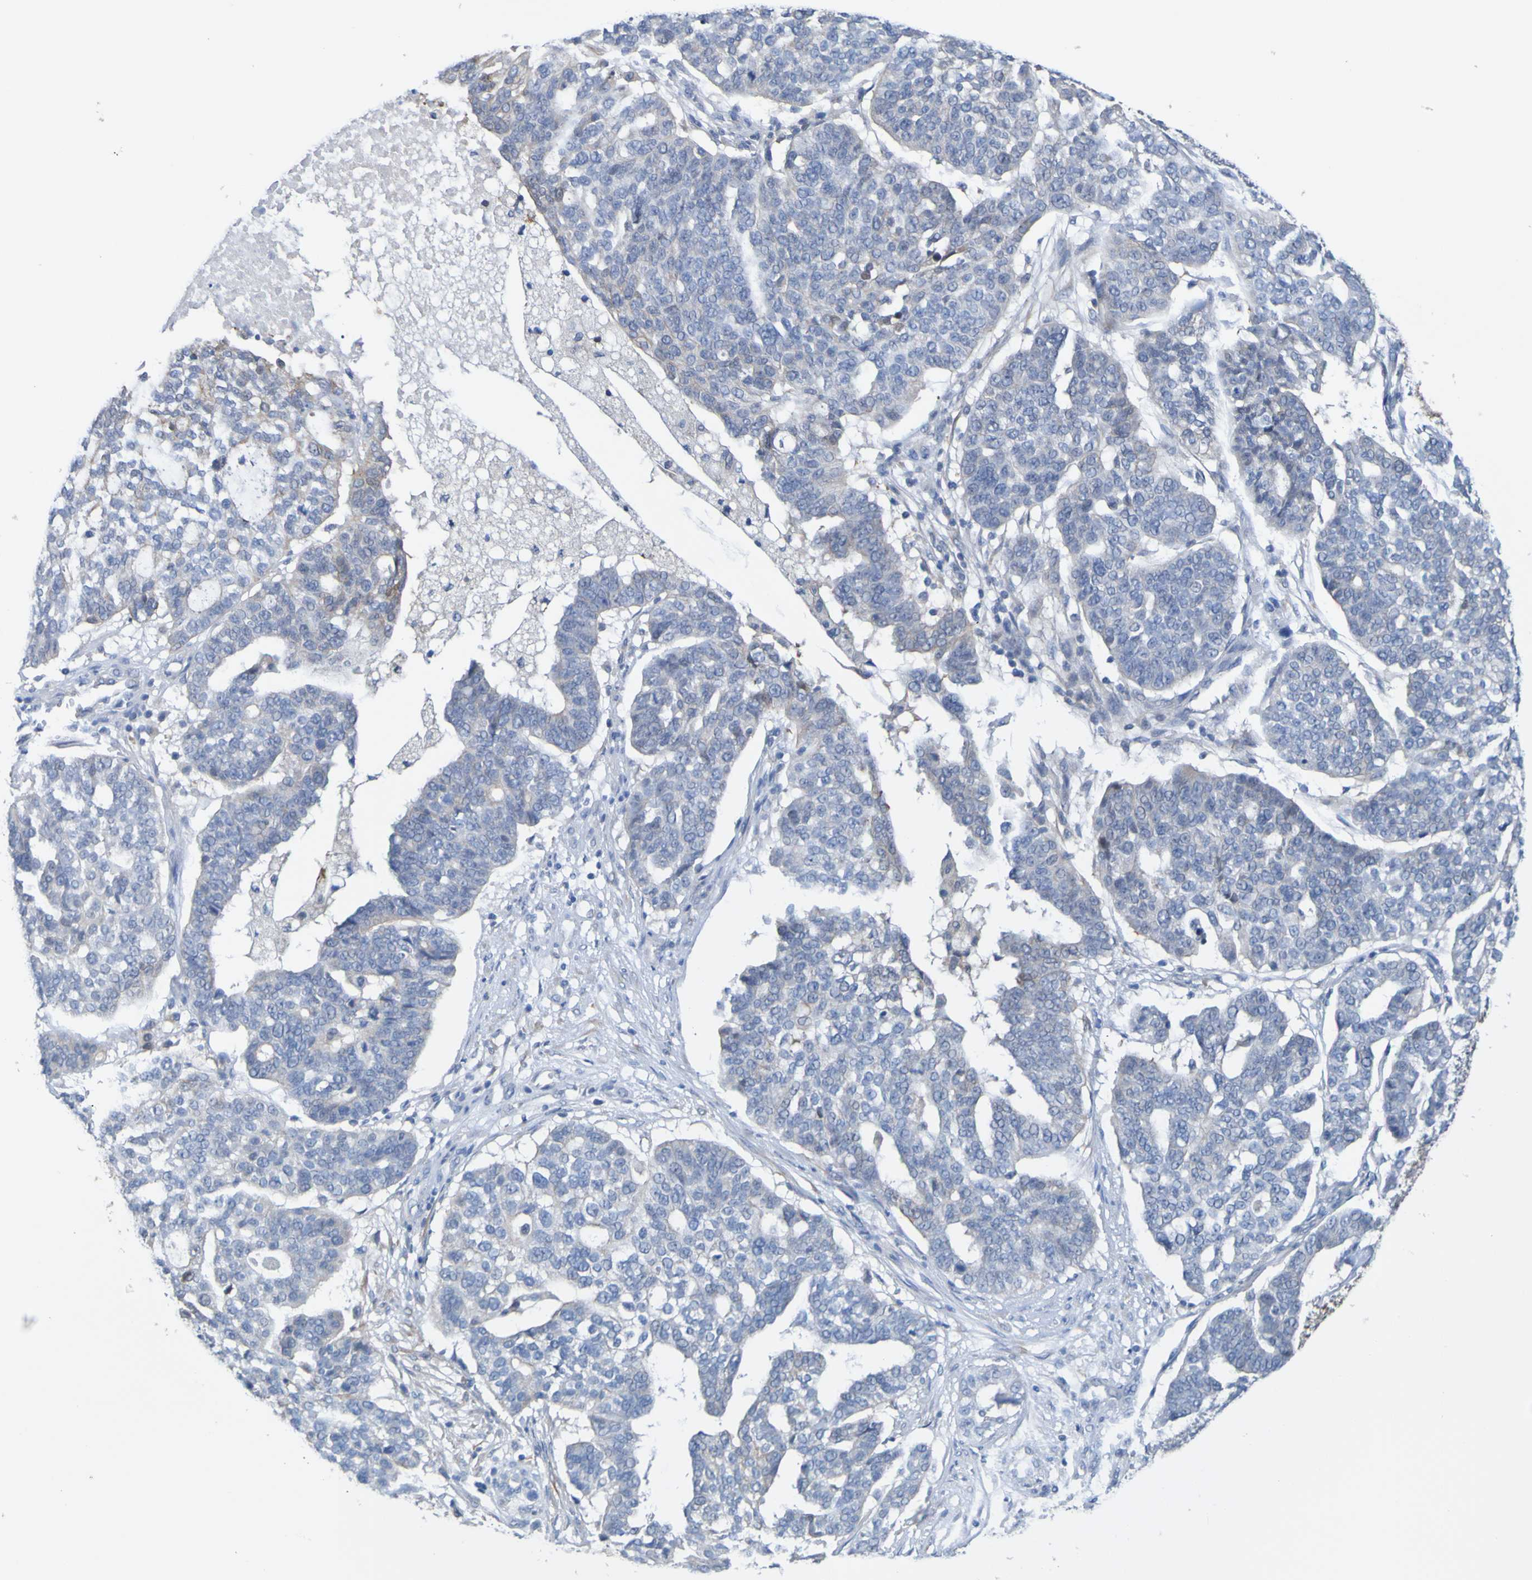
{"staining": {"intensity": "weak", "quantity": "<25%", "location": "cytoplasmic/membranous"}, "tissue": "ovarian cancer", "cell_type": "Tumor cells", "image_type": "cancer", "snomed": [{"axis": "morphology", "description": "Cystadenocarcinoma, serous, NOS"}, {"axis": "topography", "description": "Ovary"}], "caption": "The image exhibits no staining of tumor cells in ovarian serous cystadenocarcinoma. (Brightfield microscopy of DAB (3,3'-diaminobenzidine) immunohistochemistry at high magnification).", "gene": "ACMSD", "patient": {"sex": "female", "age": 59}}